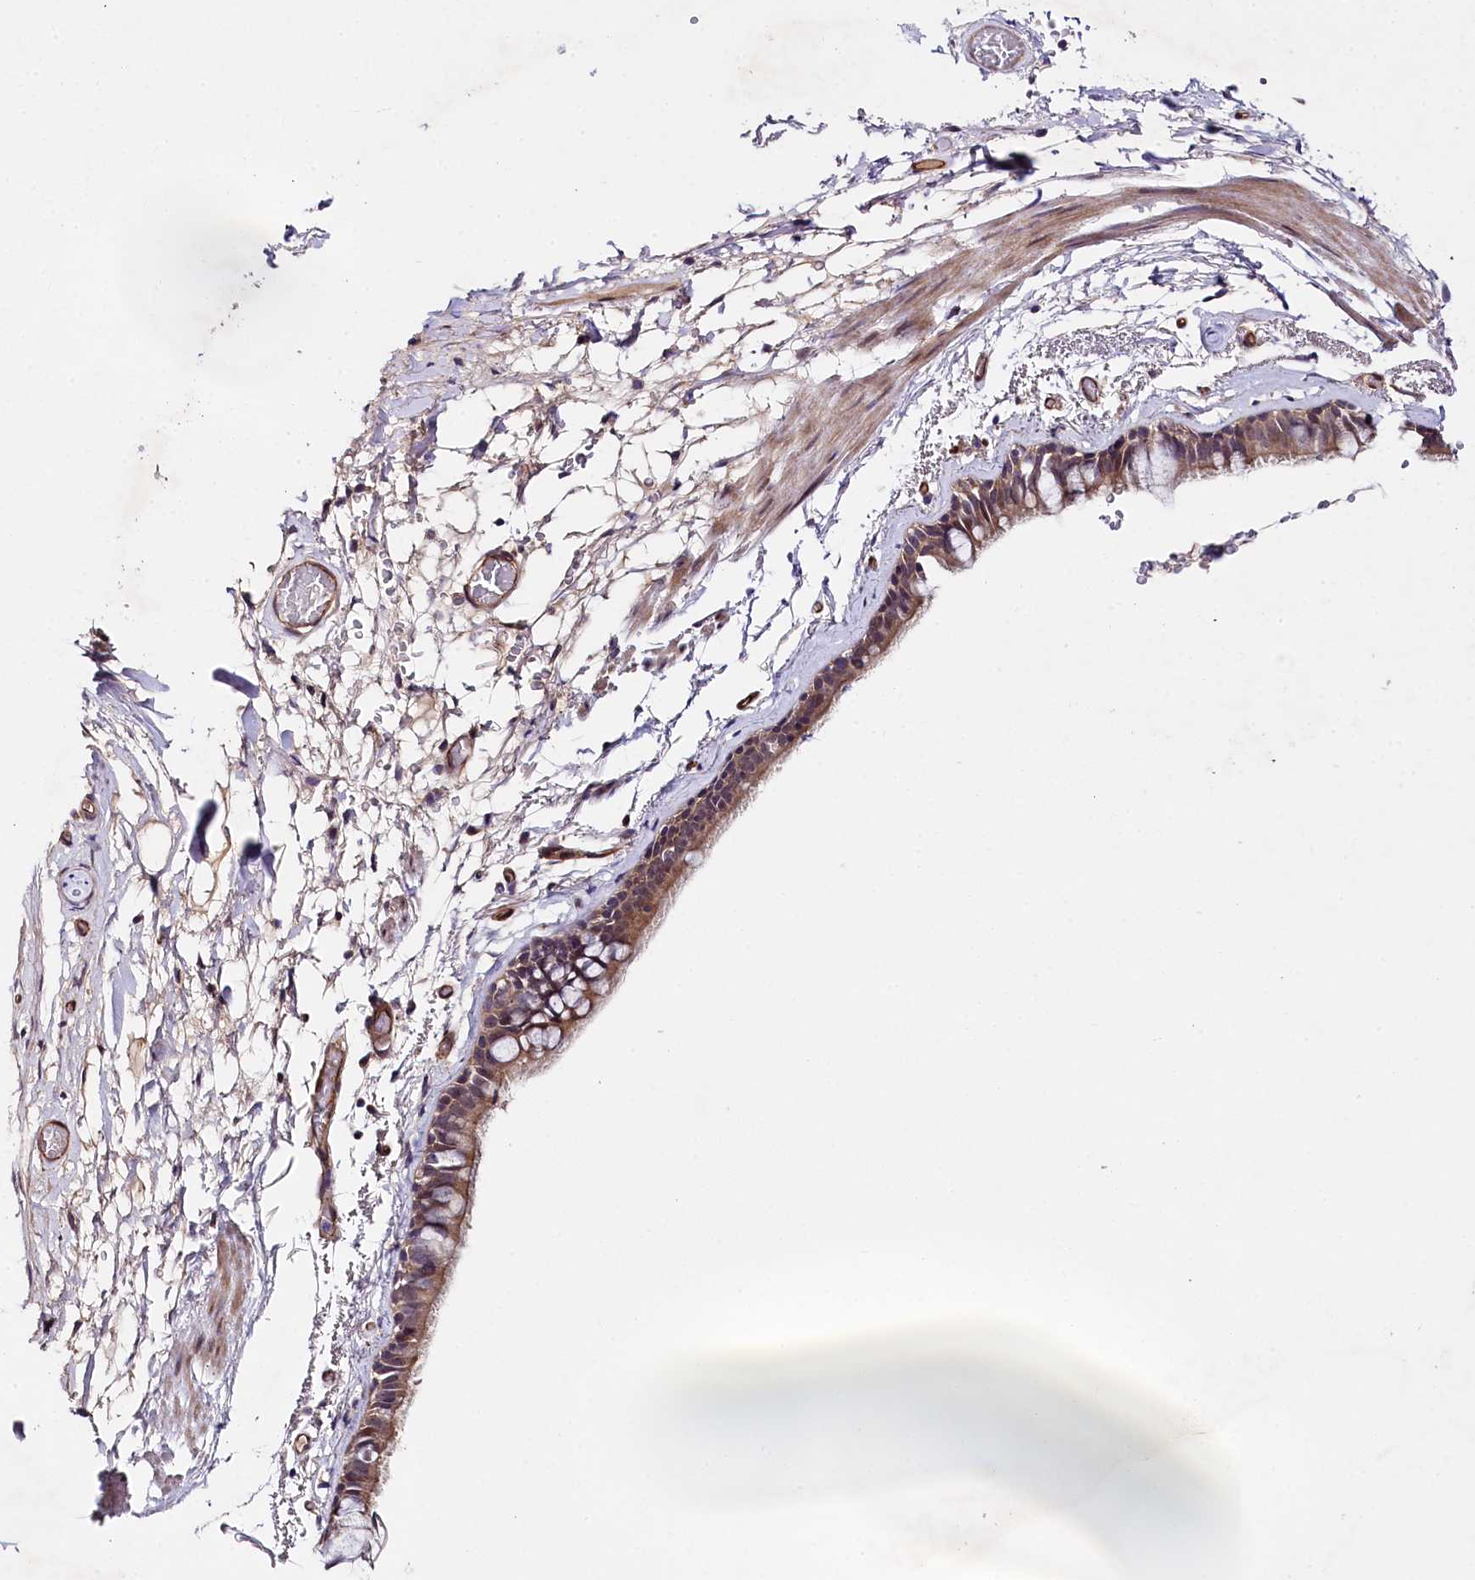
{"staining": {"intensity": "moderate", "quantity": ">75%", "location": "cytoplasmic/membranous"}, "tissue": "bronchus", "cell_type": "Respiratory epithelial cells", "image_type": "normal", "snomed": [{"axis": "morphology", "description": "Normal tissue, NOS"}, {"axis": "topography", "description": "Cartilage tissue"}], "caption": "Bronchus stained with IHC shows moderate cytoplasmic/membranous expression in about >75% of respiratory epithelial cells.", "gene": "SNRK", "patient": {"sex": "male", "age": 63}}